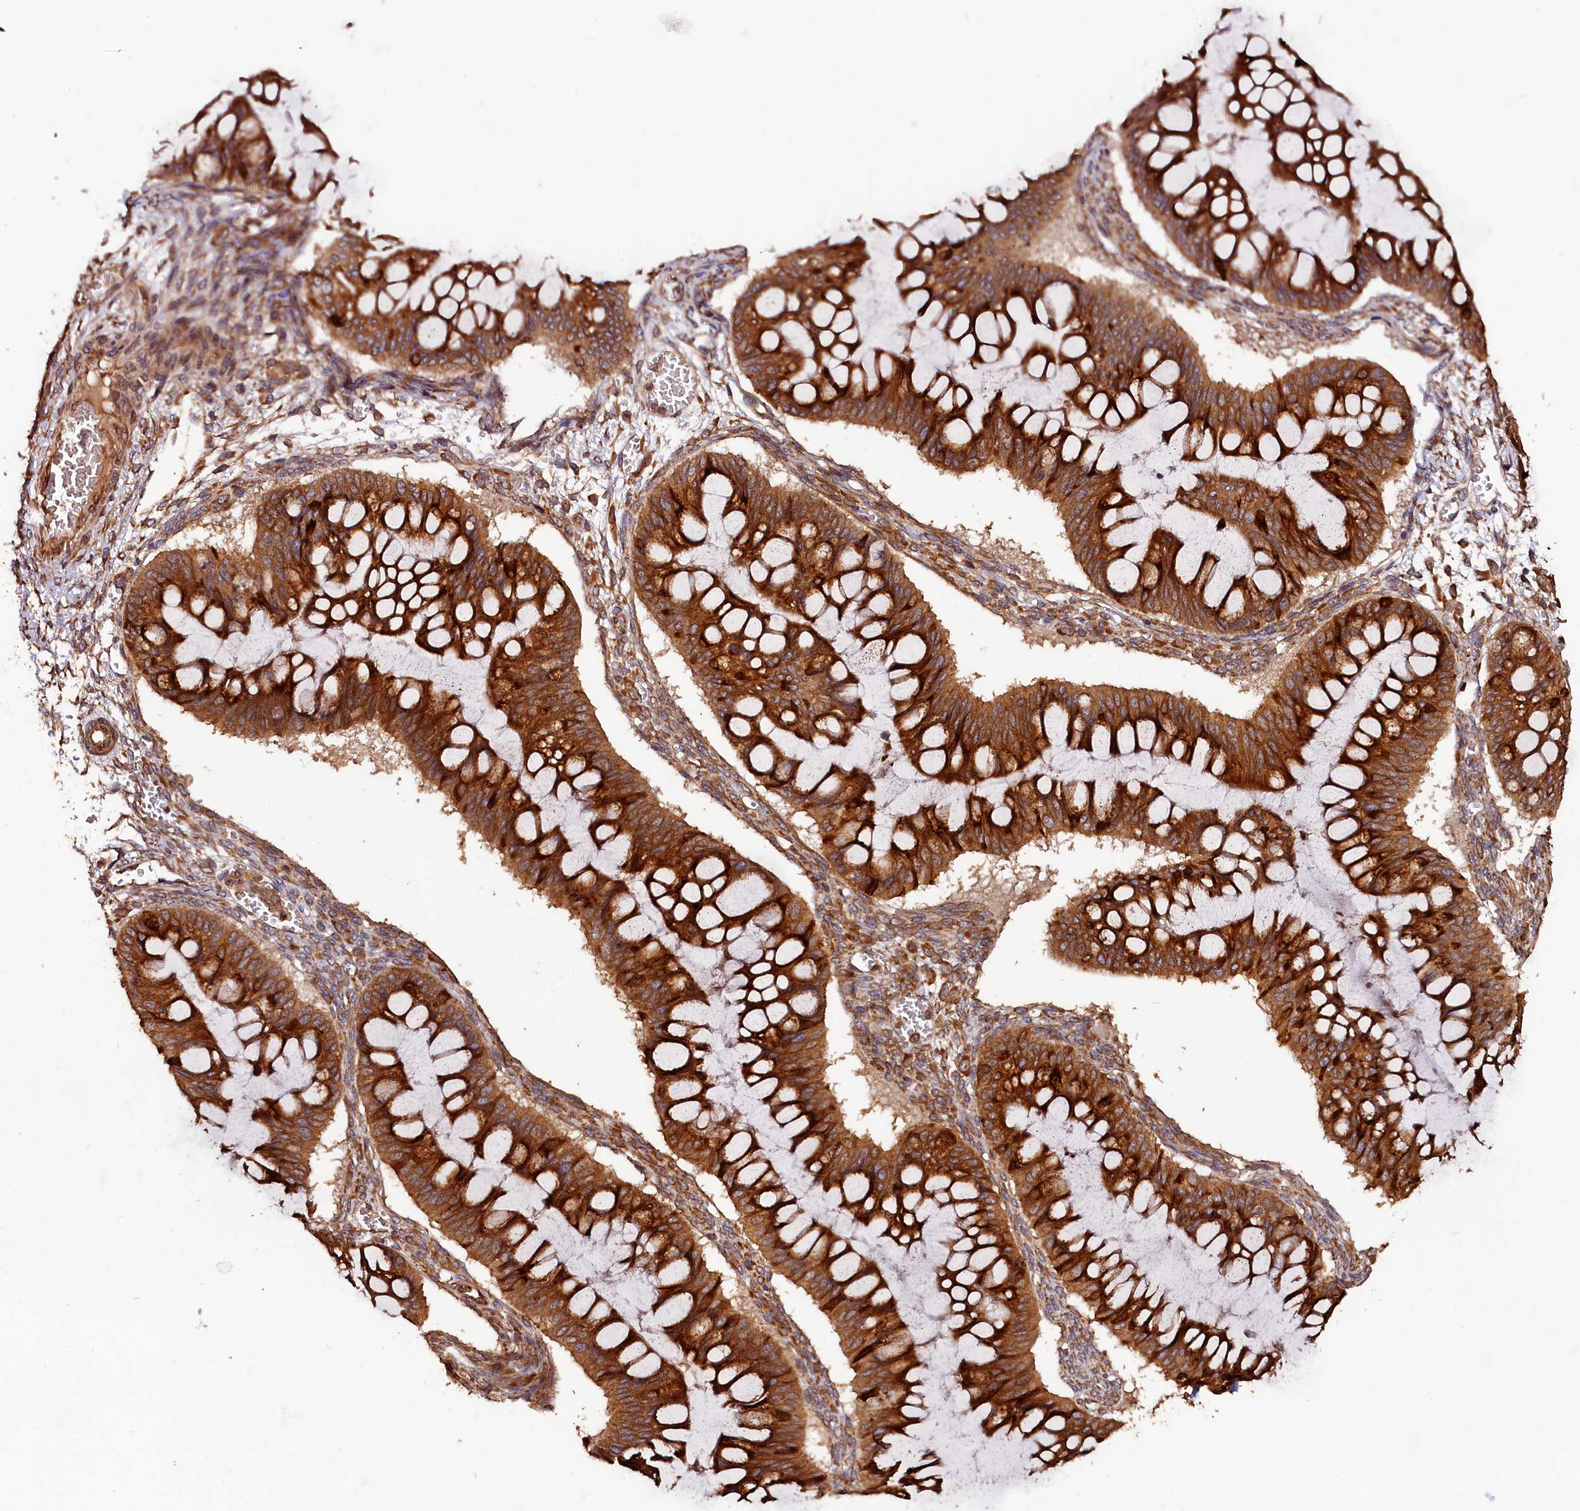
{"staining": {"intensity": "strong", "quantity": ">75%", "location": "cytoplasmic/membranous"}, "tissue": "ovarian cancer", "cell_type": "Tumor cells", "image_type": "cancer", "snomed": [{"axis": "morphology", "description": "Cystadenocarcinoma, mucinous, NOS"}, {"axis": "topography", "description": "Ovary"}], "caption": "DAB (3,3'-diaminobenzidine) immunohistochemical staining of mucinous cystadenocarcinoma (ovarian) demonstrates strong cytoplasmic/membranous protein positivity in about >75% of tumor cells. (brown staining indicates protein expression, while blue staining denotes nuclei).", "gene": "HMOX2", "patient": {"sex": "female", "age": 73}}